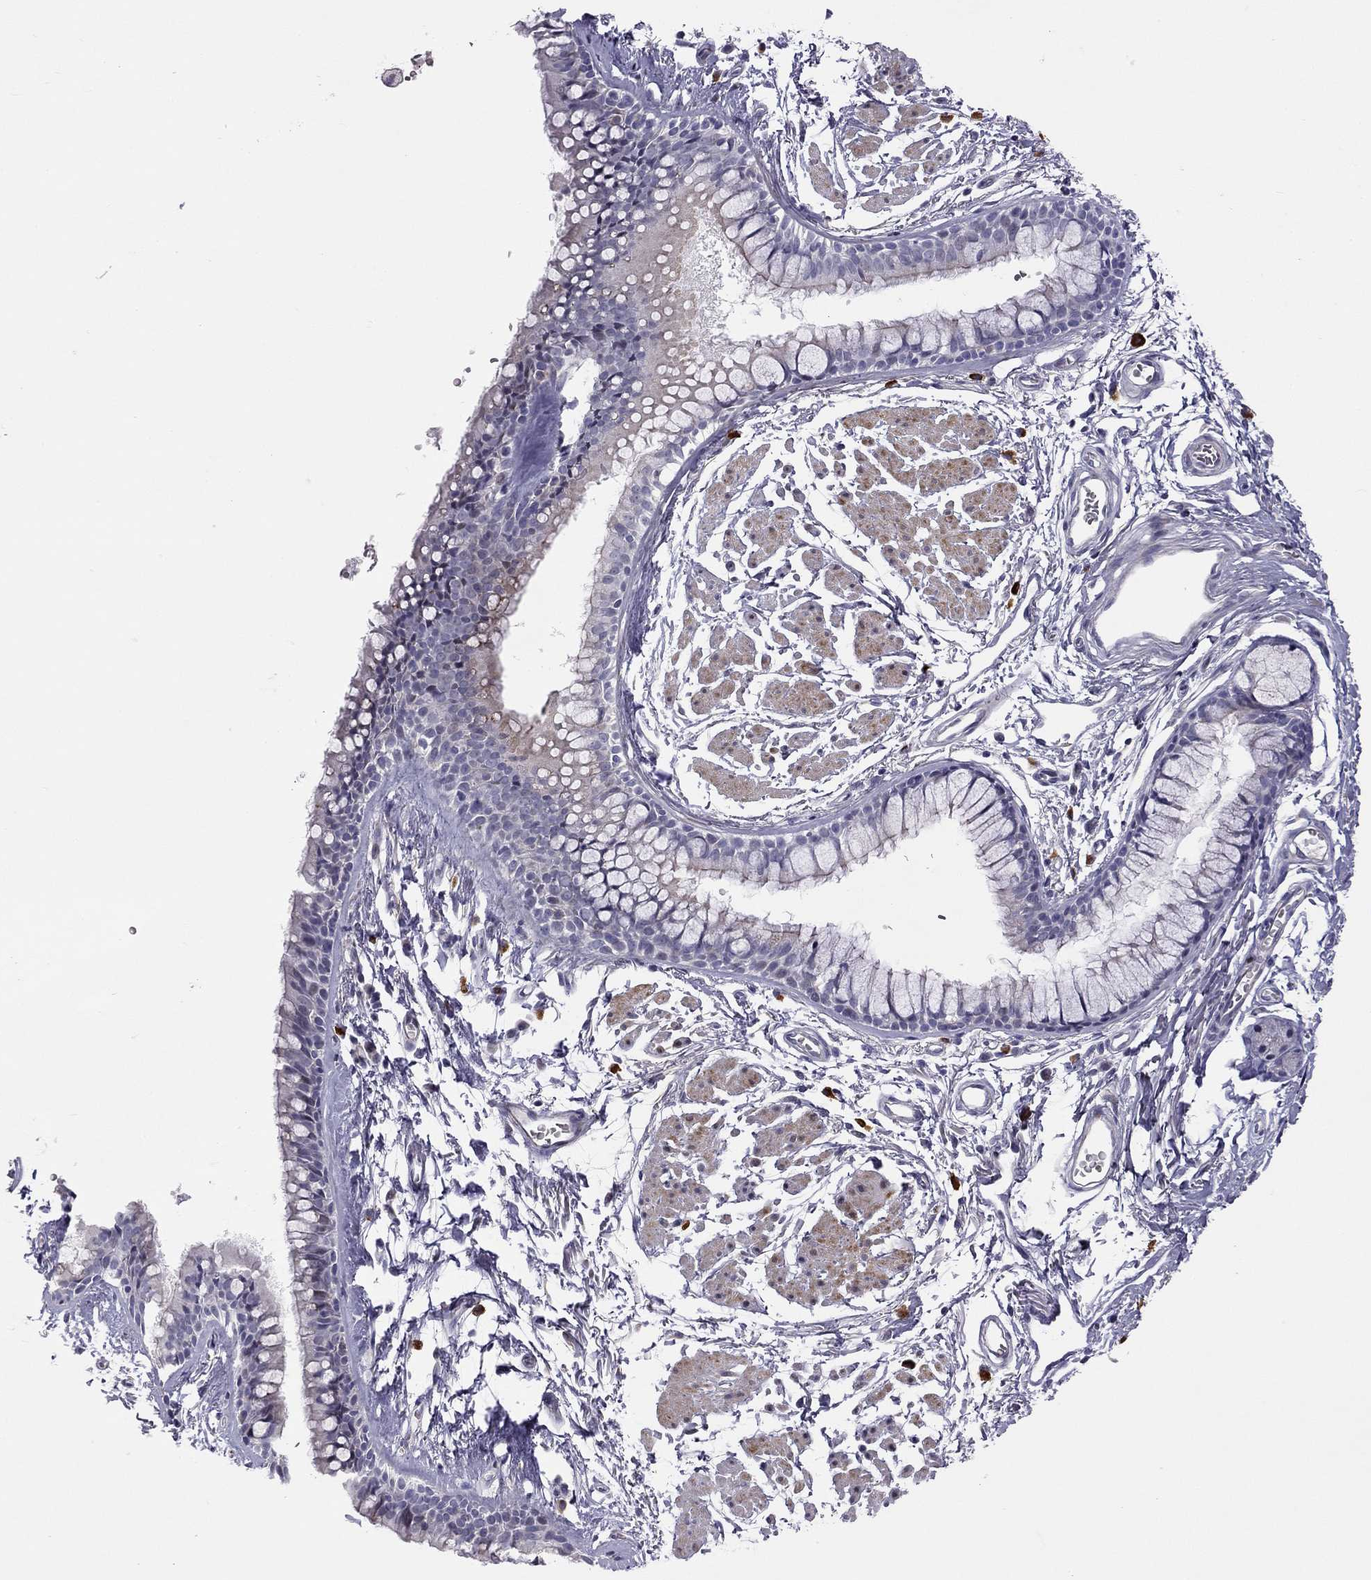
{"staining": {"intensity": "negative", "quantity": "none", "location": "none"}, "tissue": "soft tissue", "cell_type": "Fibroblasts", "image_type": "normal", "snomed": [{"axis": "morphology", "description": "Normal tissue, NOS"}, {"axis": "topography", "description": "Cartilage tissue"}, {"axis": "topography", "description": "Bronchus"}], "caption": "This is an IHC image of benign soft tissue. There is no expression in fibroblasts.", "gene": "C8orf88", "patient": {"sex": "female", "age": 79}}